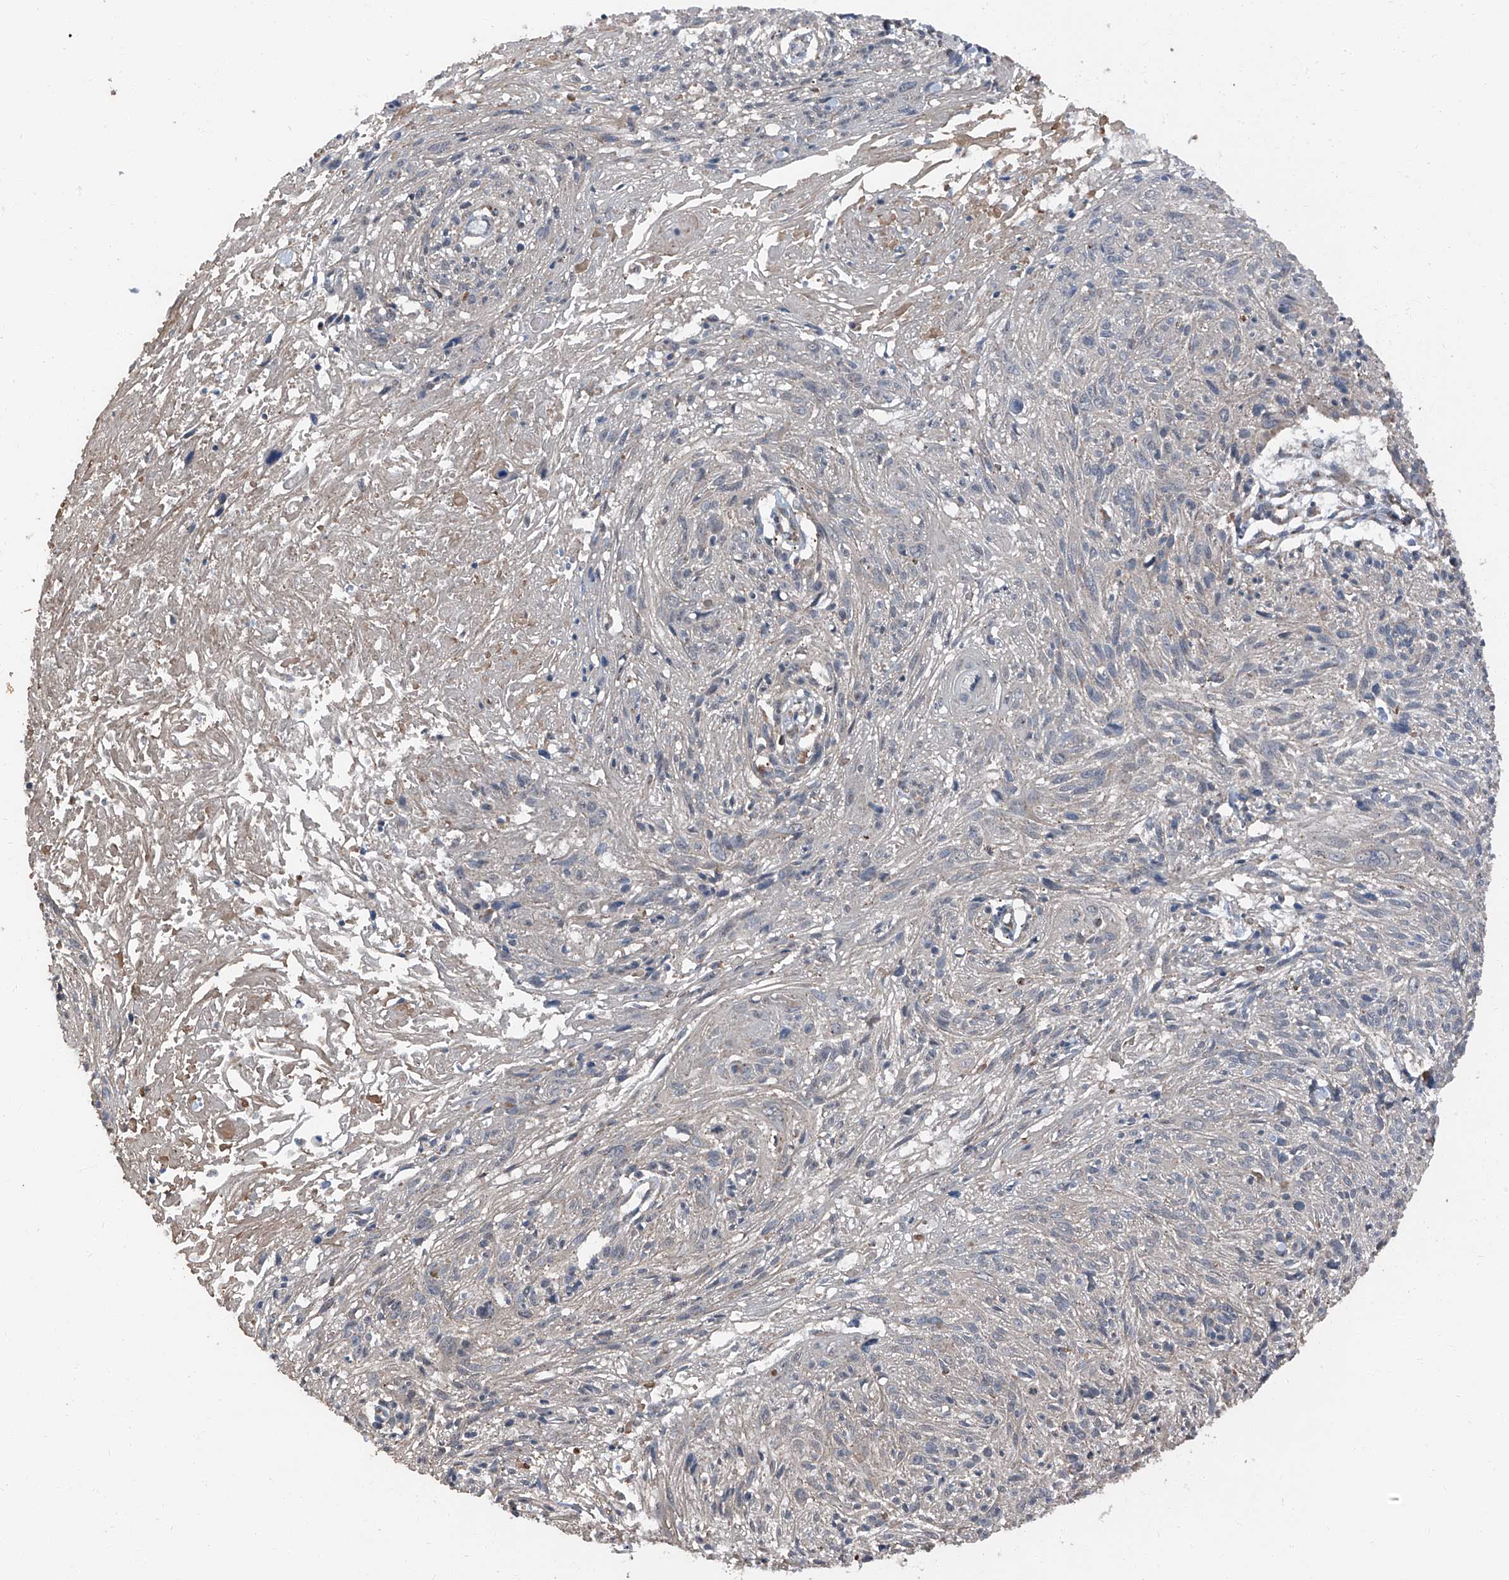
{"staining": {"intensity": "negative", "quantity": "none", "location": "none"}, "tissue": "cervical cancer", "cell_type": "Tumor cells", "image_type": "cancer", "snomed": [{"axis": "morphology", "description": "Squamous cell carcinoma, NOS"}, {"axis": "topography", "description": "Cervix"}], "caption": "Histopathology image shows no protein expression in tumor cells of cervical cancer tissue.", "gene": "LIMK1", "patient": {"sex": "female", "age": 51}}